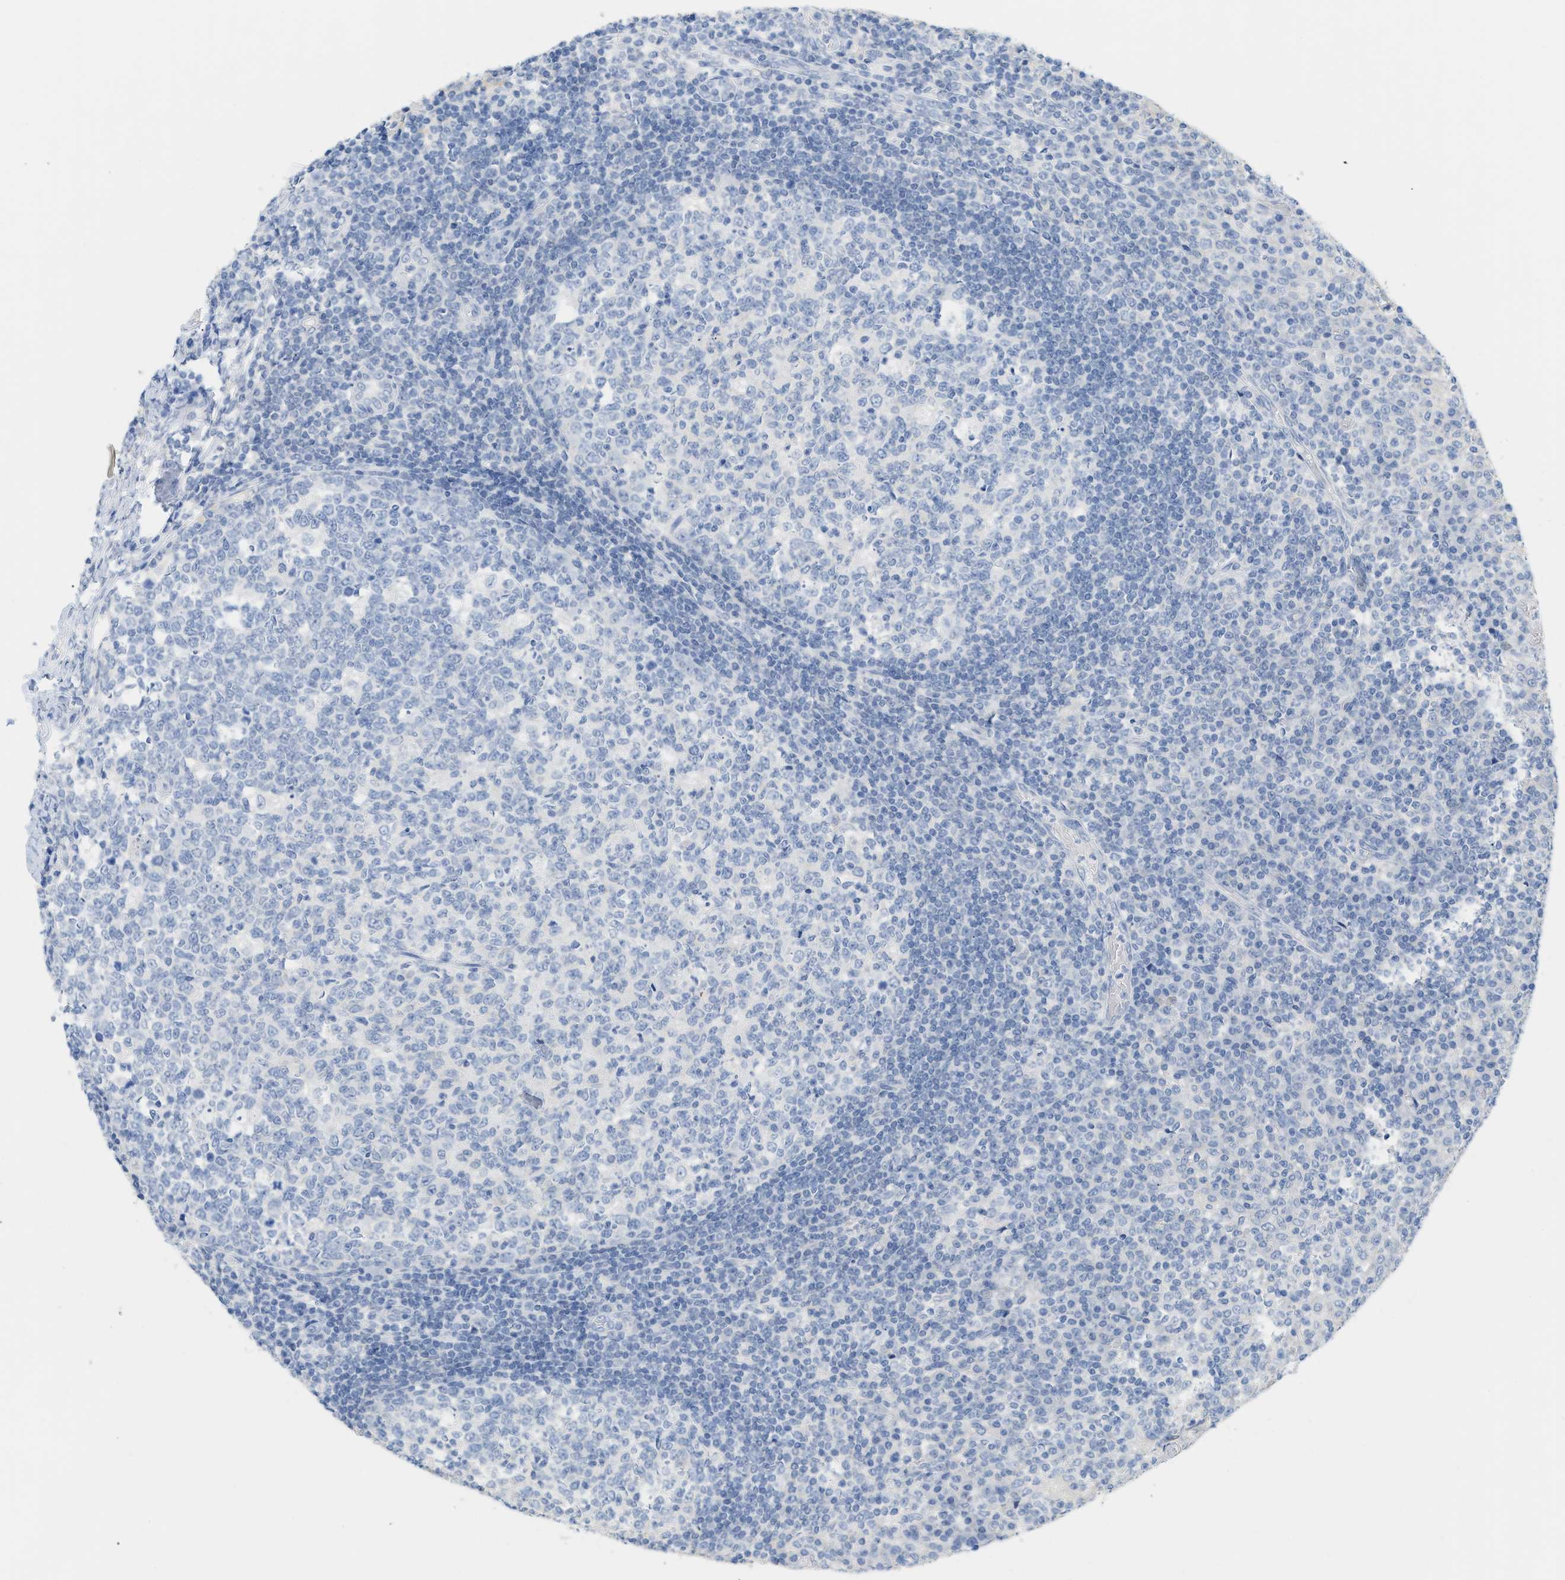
{"staining": {"intensity": "negative", "quantity": "none", "location": "none"}, "tissue": "tonsil", "cell_type": "Germinal center cells", "image_type": "normal", "snomed": [{"axis": "morphology", "description": "Normal tissue, NOS"}, {"axis": "topography", "description": "Tonsil"}], "caption": "Germinal center cells show no significant expression in unremarkable tonsil. Brightfield microscopy of immunohistochemistry stained with DAB (3,3'-diaminobenzidine) (brown) and hematoxylin (blue), captured at high magnification.", "gene": "PAPPA", "patient": {"sex": "female", "age": 19}}